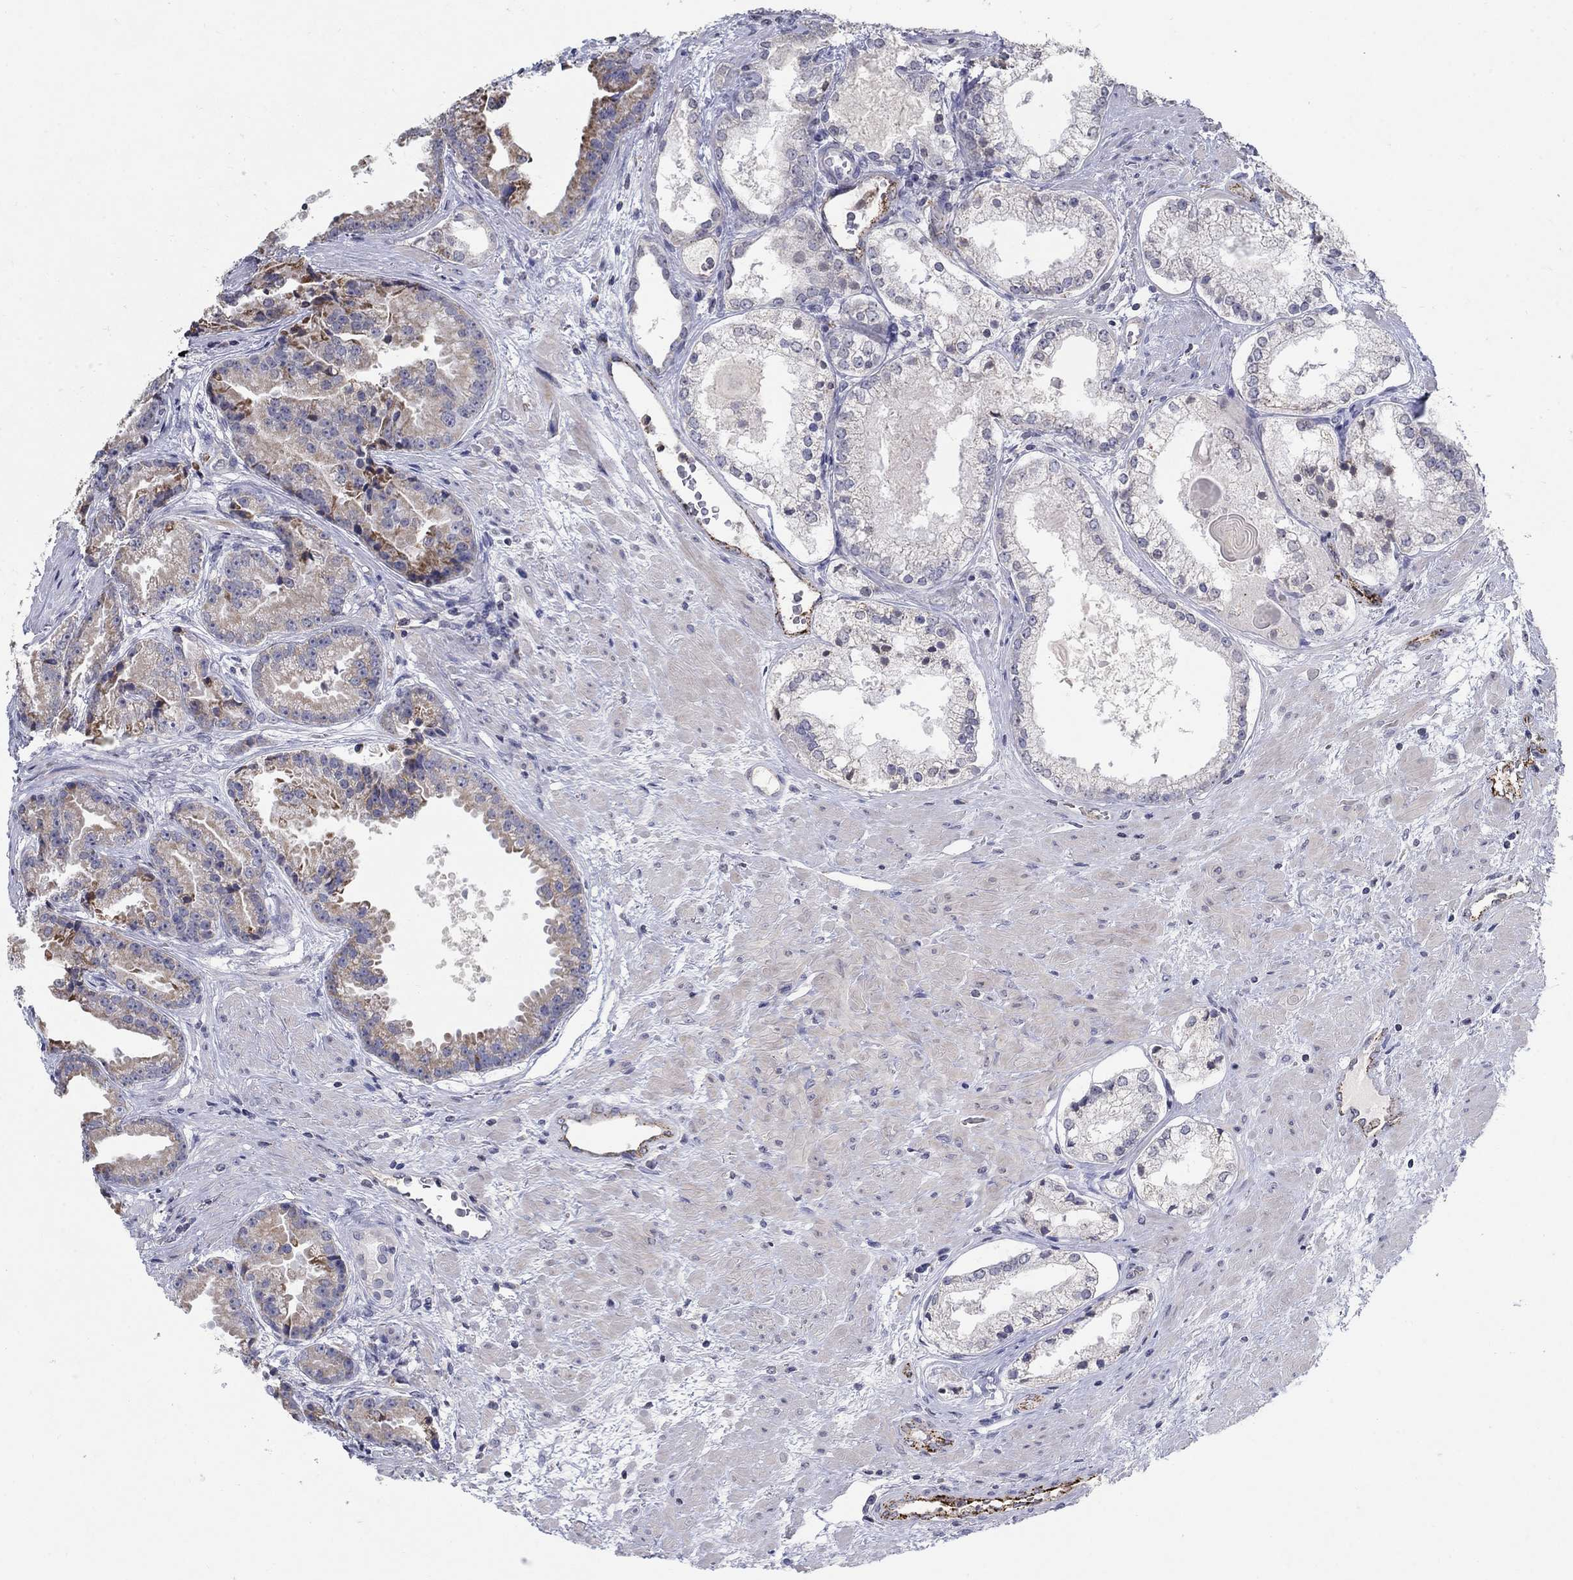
{"staining": {"intensity": "weak", "quantity": "25%-75%", "location": "cytoplasmic/membranous"}, "tissue": "prostate cancer", "cell_type": "Tumor cells", "image_type": "cancer", "snomed": [{"axis": "morphology", "description": "Adenocarcinoma, NOS"}, {"axis": "morphology", "description": "Adenocarcinoma, High grade"}, {"axis": "topography", "description": "Prostate"}], "caption": "Prostate high-grade adenocarcinoma stained for a protein displays weak cytoplasmic/membranous positivity in tumor cells.", "gene": "TINAG", "patient": {"sex": "male", "age": 64}}